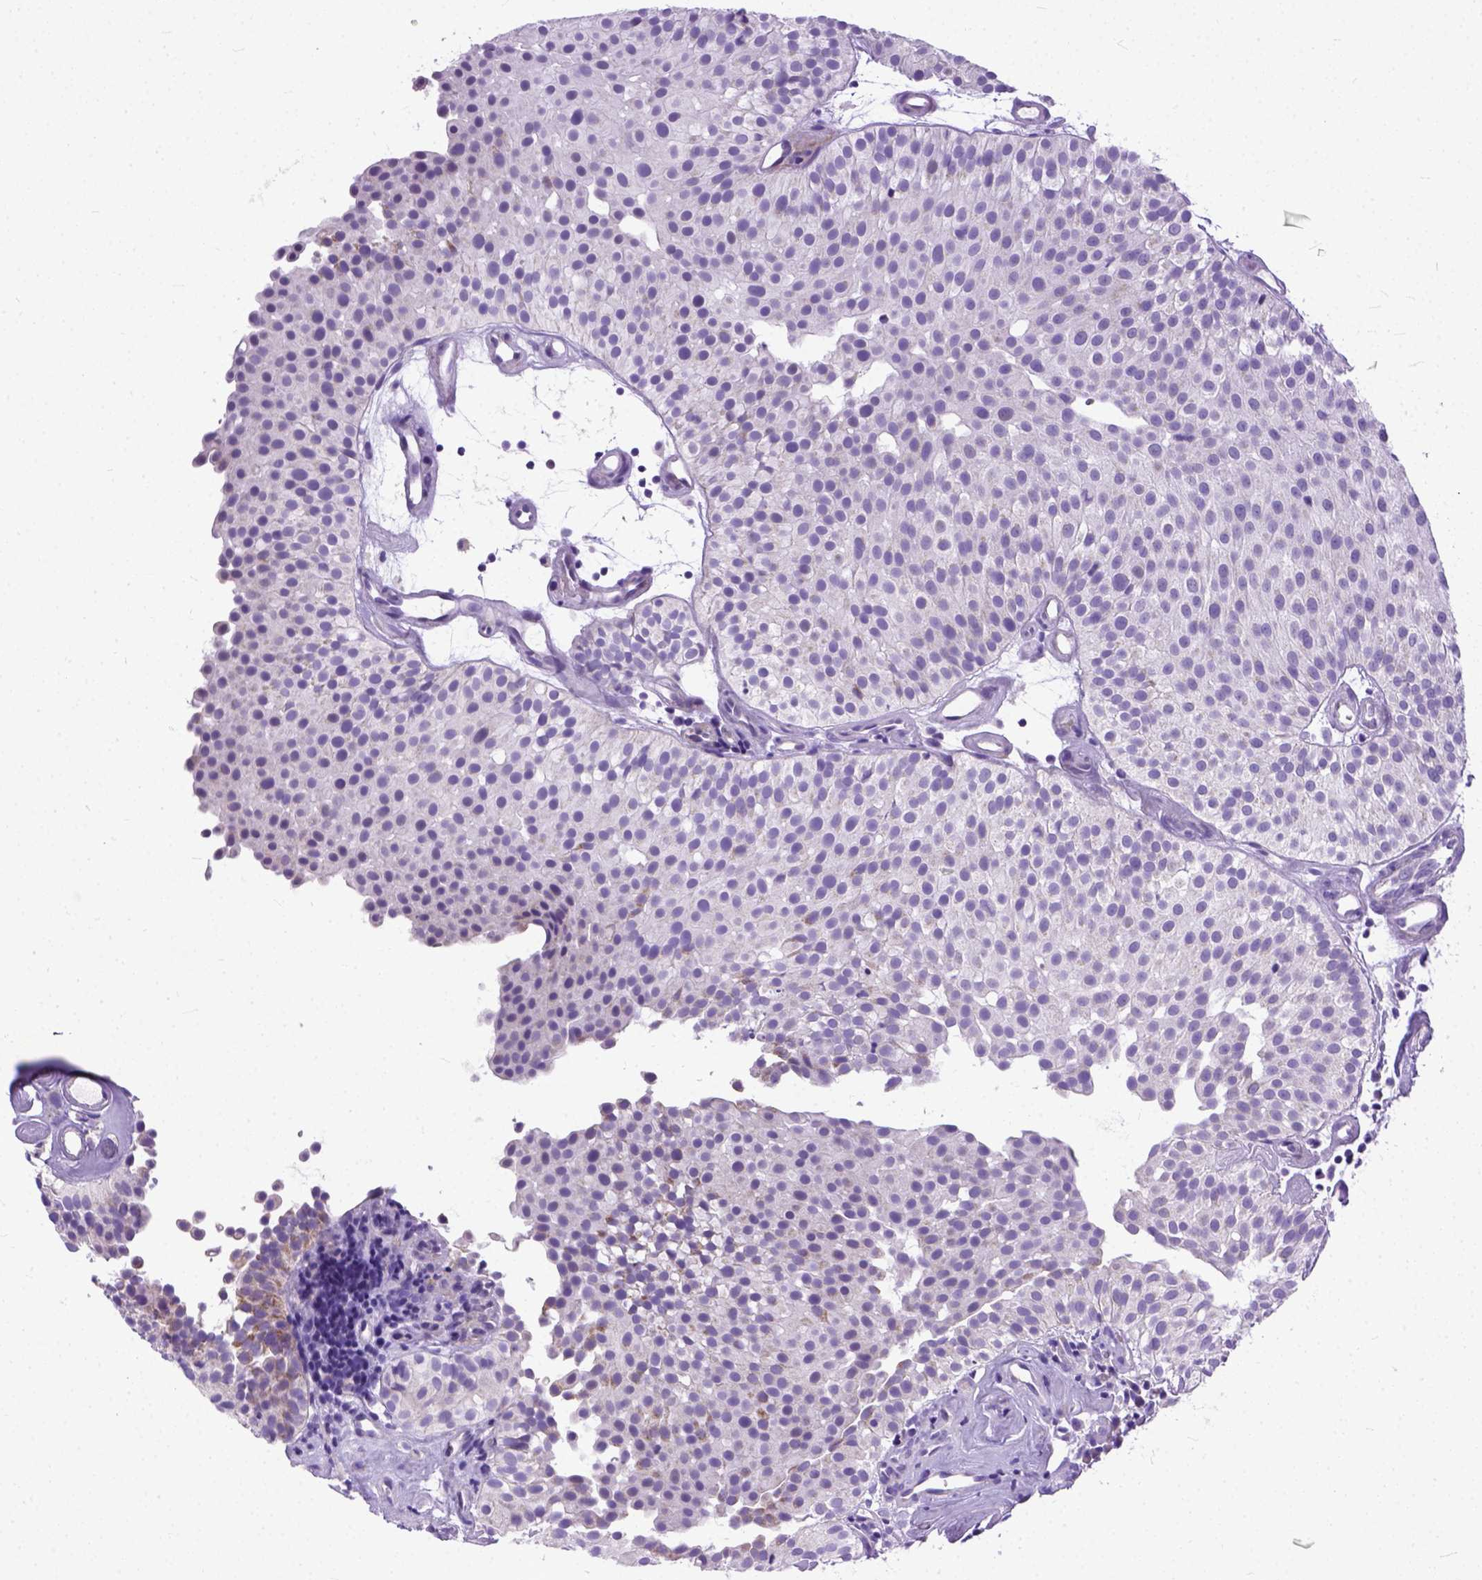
{"staining": {"intensity": "negative", "quantity": "none", "location": "none"}, "tissue": "urothelial cancer", "cell_type": "Tumor cells", "image_type": "cancer", "snomed": [{"axis": "morphology", "description": "Urothelial carcinoma, Low grade"}, {"axis": "topography", "description": "Urinary bladder"}], "caption": "The photomicrograph reveals no significant expression in tumor cells of urothelial carcinoma (low-grade).", "gene": "PLK5", "patient": {"sex": "female", "age": 87}}